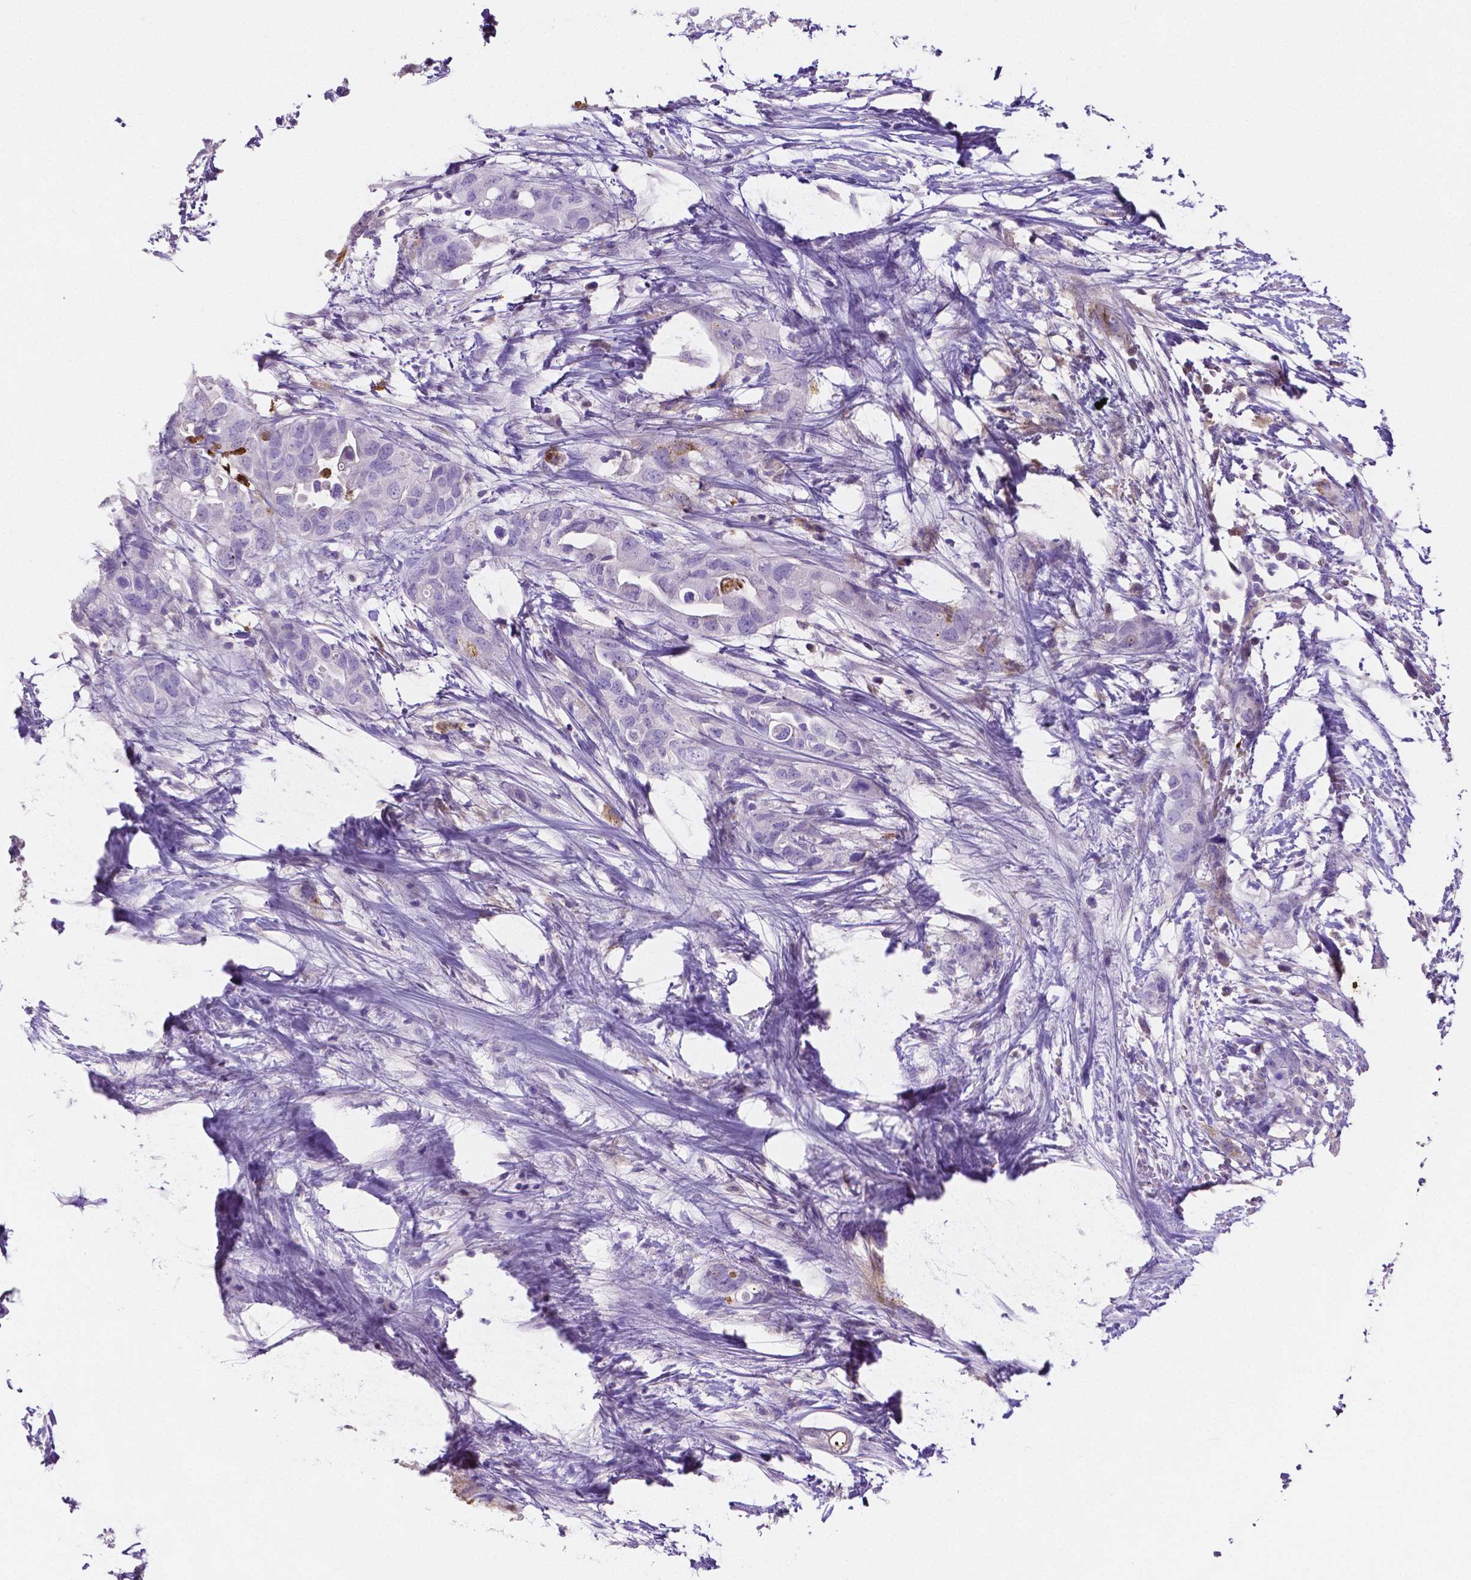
{"staining": {"intensity": "negative", "quantity": "none", "location": "none"}, "tissue": "pancreatic cancer", "cell_type": "Tumor cells", "image_type": "cancer", "snomed": [{"axis": "morphology", "description": "Adenocarcinoma, NOS"}, {"axis": "topography", "description": "Pancreas"}], "caption": "DAB immunohistochemical staining of human pancreatic cancer (adenocarcinoma) shows no significant staining in tumor cells.", "gene": "MMP9", "patient": {"sex": "female", "age": 72}}